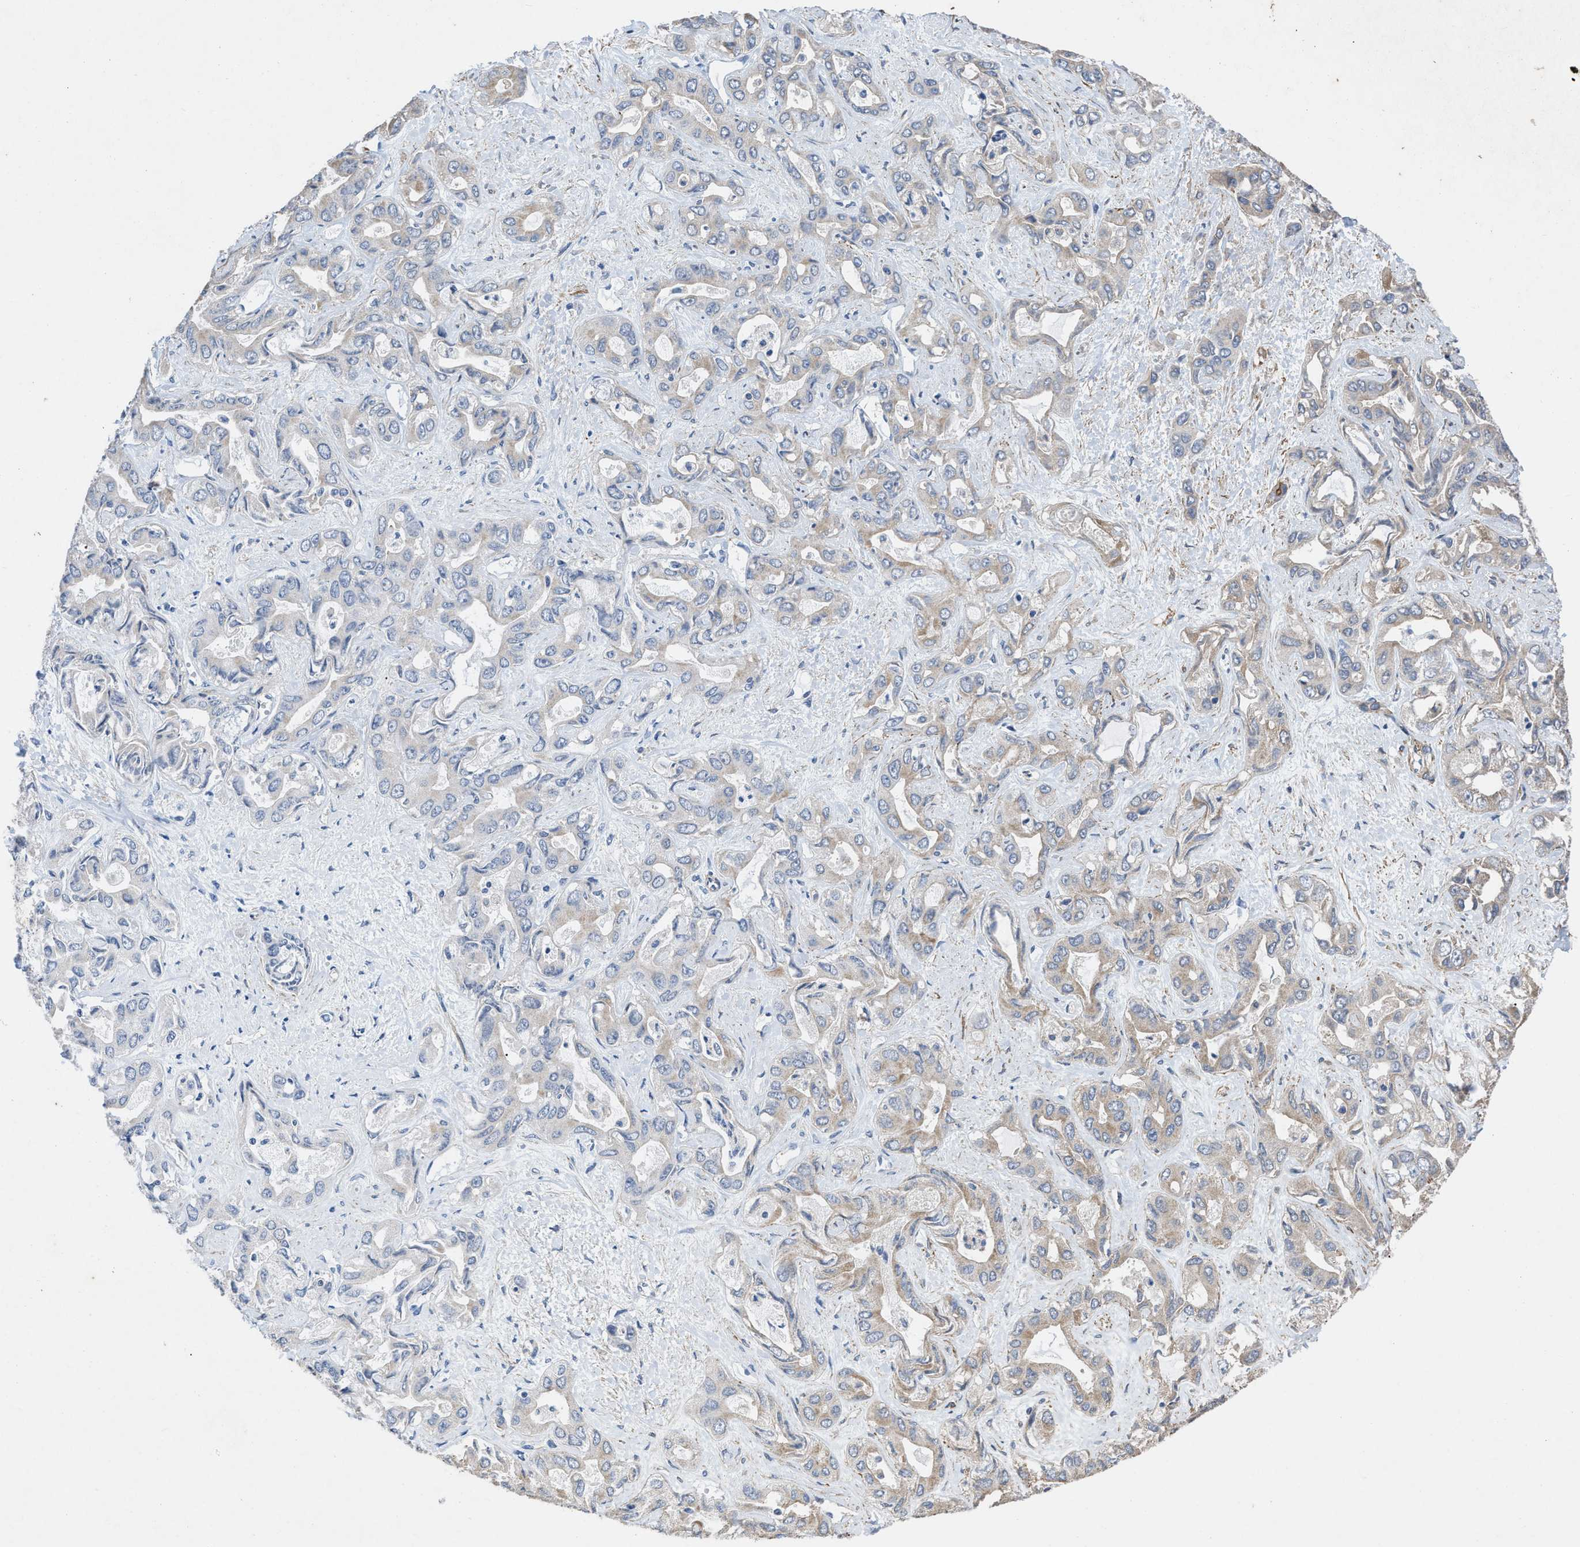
{"staining": {"intensity": "weak", "quantity": "25%-75%", "location": "cytoplasmic/membranous"}, "tissue": "liver cancer", "cell_type": "Tumor cells", "image_type": "cancer", "snomed": [{"axis": "morphology", "description": "Cholangiocarcinoma"}, {"axis": "topography", "description": "Liver"}], "caption": "This micrograph demonstrates liver cholangiocarcinoma stained with immunohistochemistry (IHC) to label a protein in brown. The cytoplasmic/membranous of tumor cells show weak positivity for the protein. Nuclei are counter-stained blue.", "gene": "ARL6", "patient": {"sex": "female", "age": 52}}